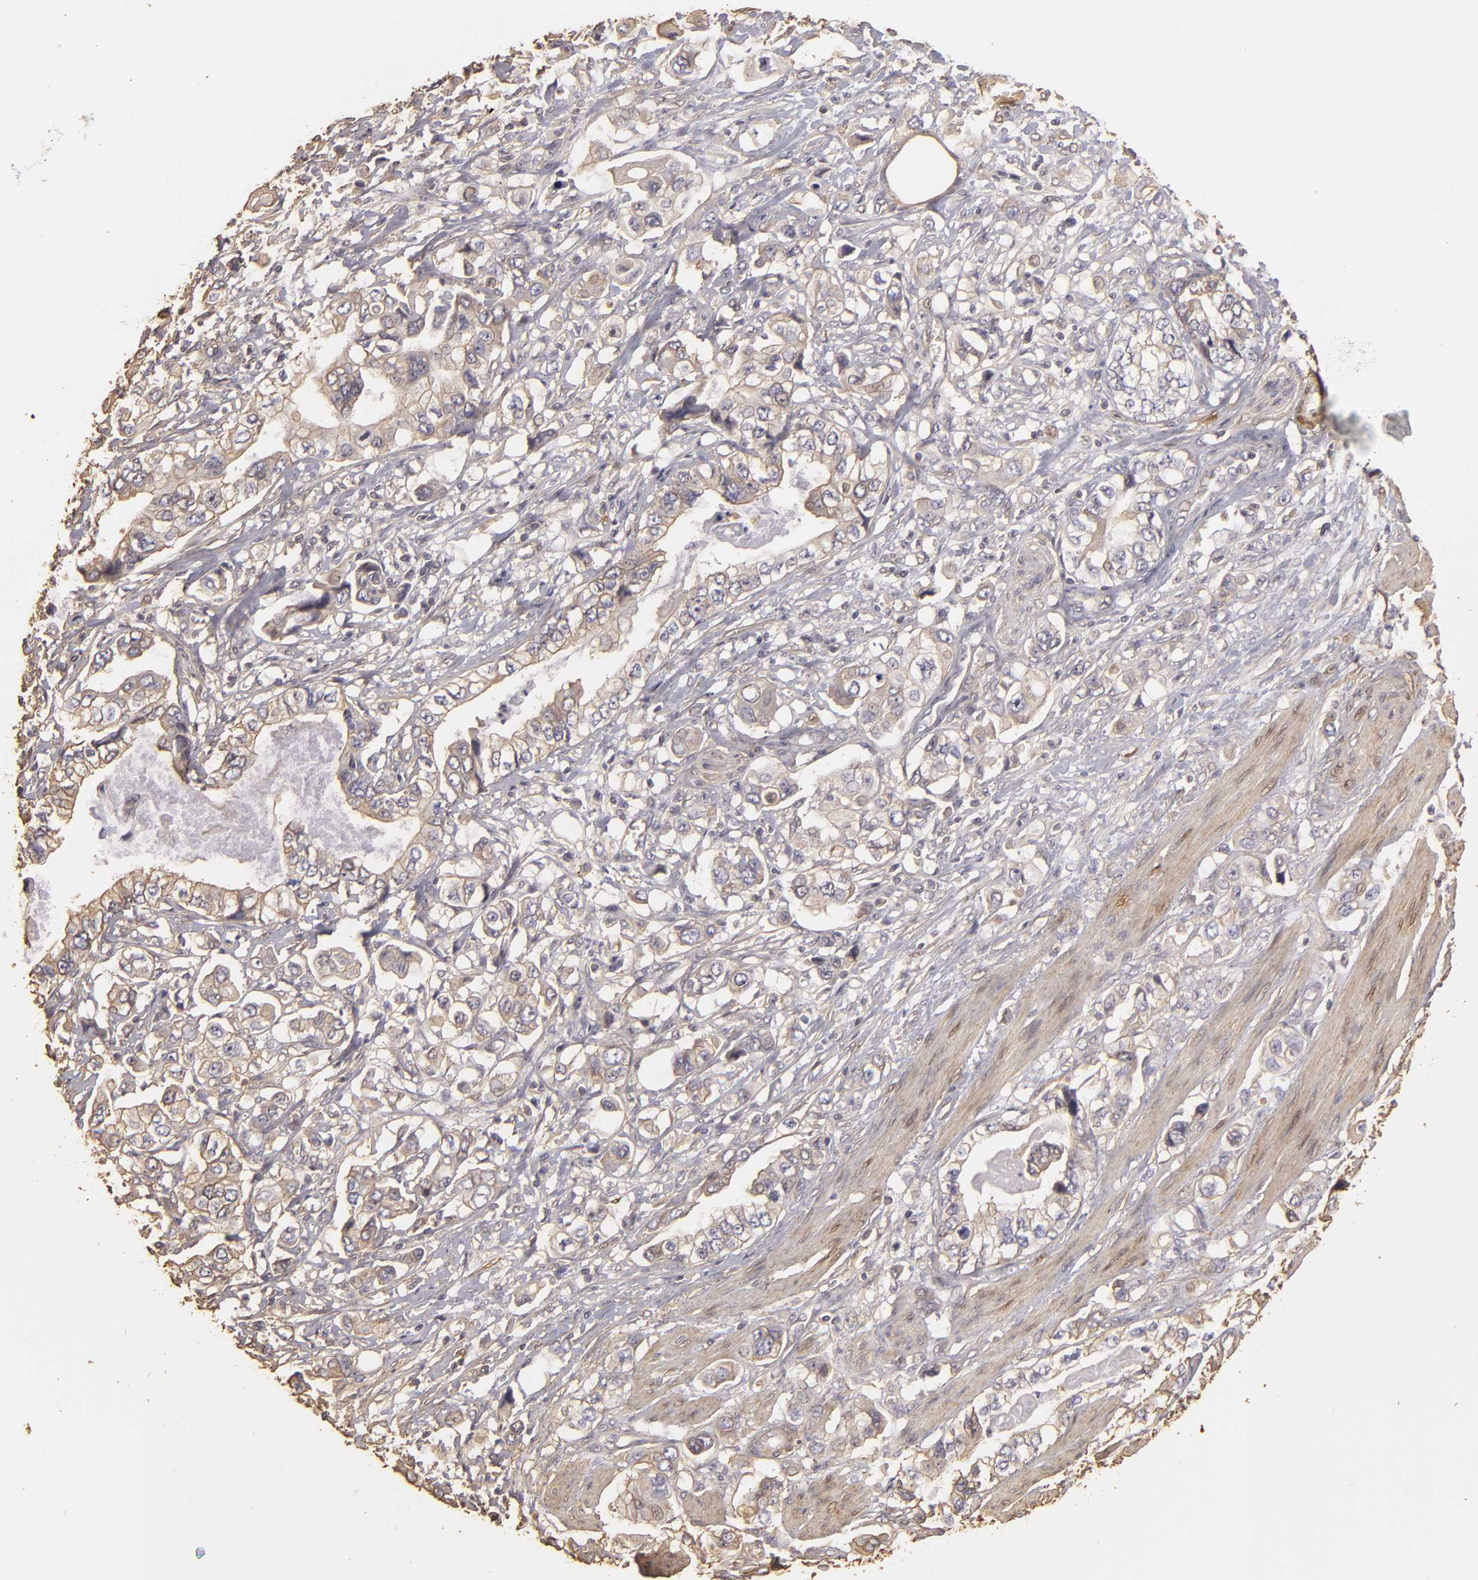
{"staining": {"intensity": "weak", "quantity": "<25%", "location": "cytoplasmic/membranous"}, "tissue": "stomach cancer", "cell_type": "Tumor cells", "image_type": "cancer", "snomed": [{"axis": "morphology", "description": "Adenocarcinoma, NOS"}, {"axis": "topography", "description": "Pancreas"}, {"axis": "topography", "description": "Stomach, upper"}], "caption": "IHC histopathology image of stomach cancer (adenocarcinoma) stained for a protein (brown), which exhibits no expression in tumor cells. Brightfield microscopy of immunohistochemistry stained with DAB (3,3'-diaminobenzidine) (brown) and hematoxylin (blue), captured at high magnification.", "gene": "HSPB6", "patient": {"sex": "male", "age": 77}}